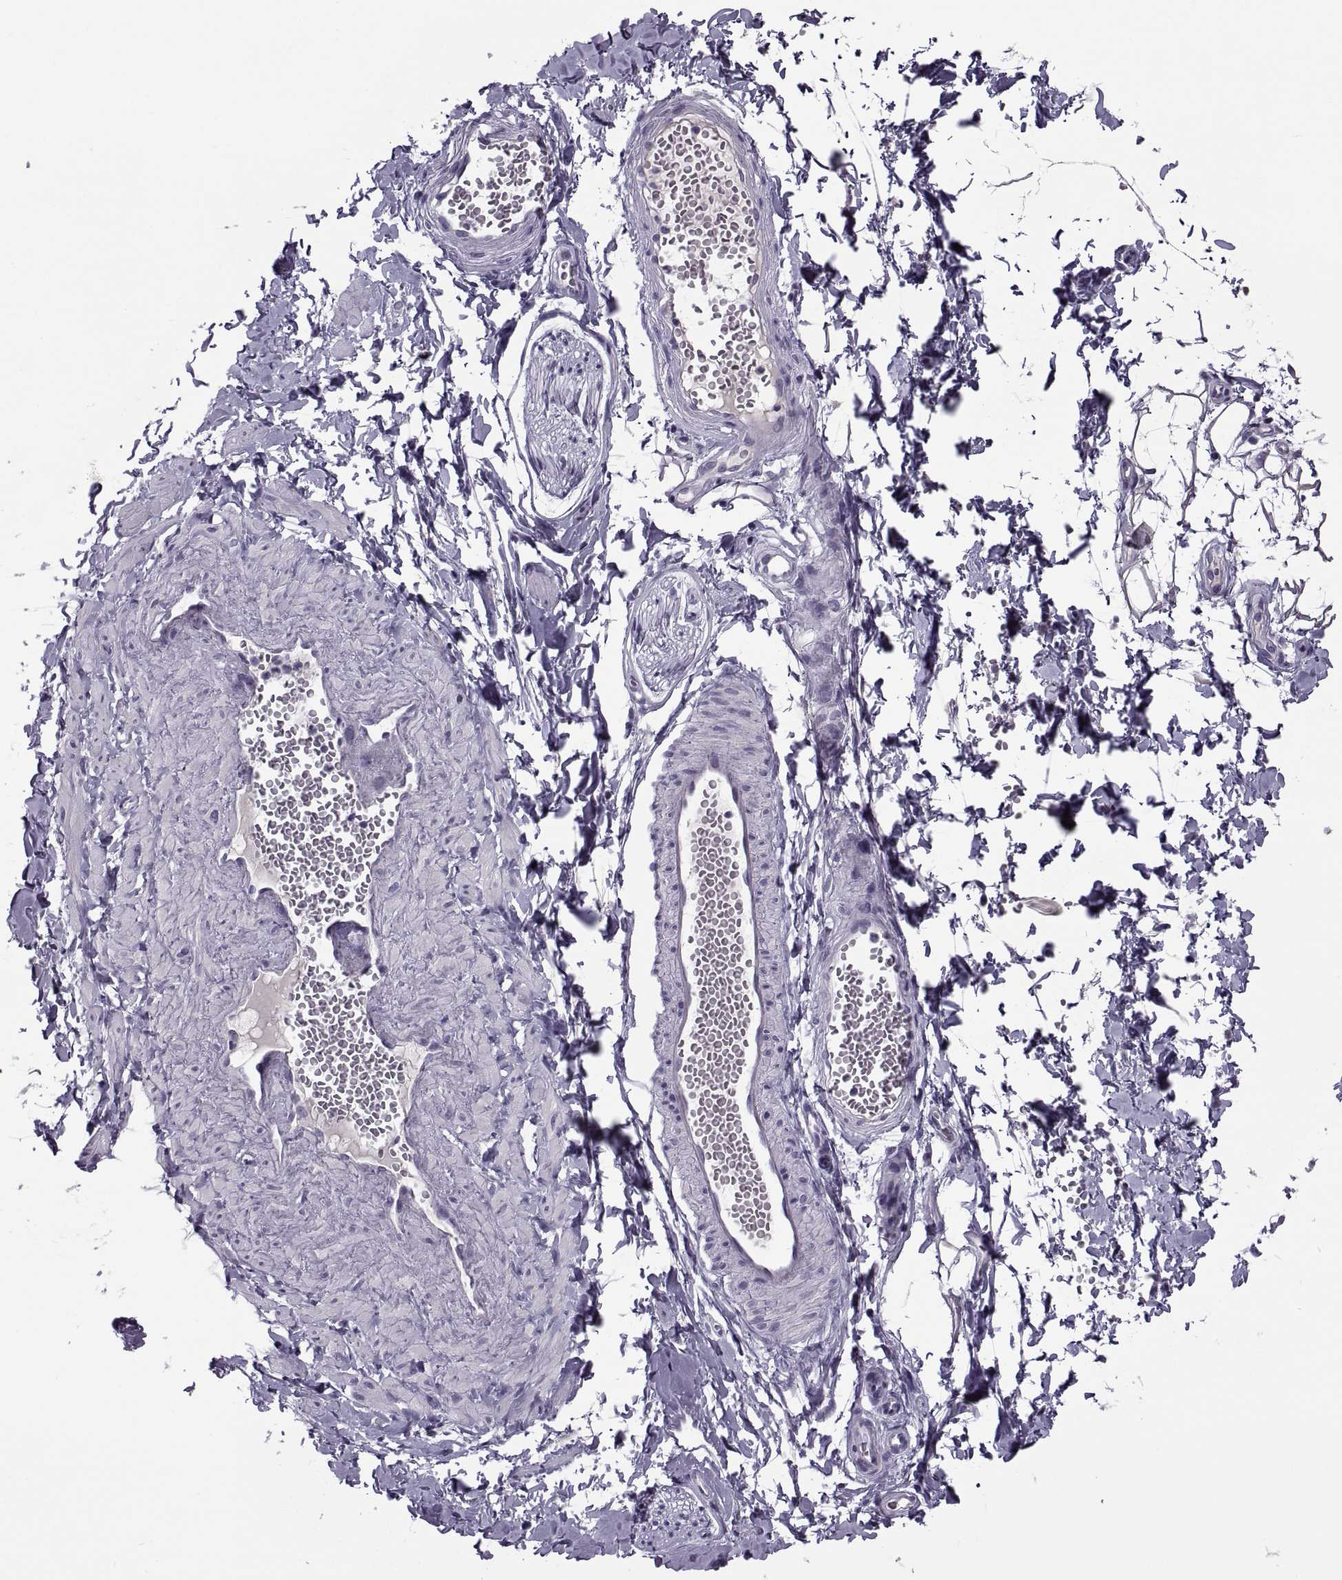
{"staining": {"intensity": "negative", "quantity": "none", "location": "none"}, "tissue": "adipose tissue", "cell_type": "Adipocytes", "image_type": "normal", "snomed": [{"axis": "morphology", "description": "Normal tissue, NOS"}, {"axis": "topography", "description": "Smooth muscle"}, {"axis": "topography", "description": "Peripheral nerve tissue"}], "caption": "Adipocytes are negative for protein expression in normal human adipose tissue.", "gene": "MAGEB1", "patient": {"sex": "male", "age": 22}}